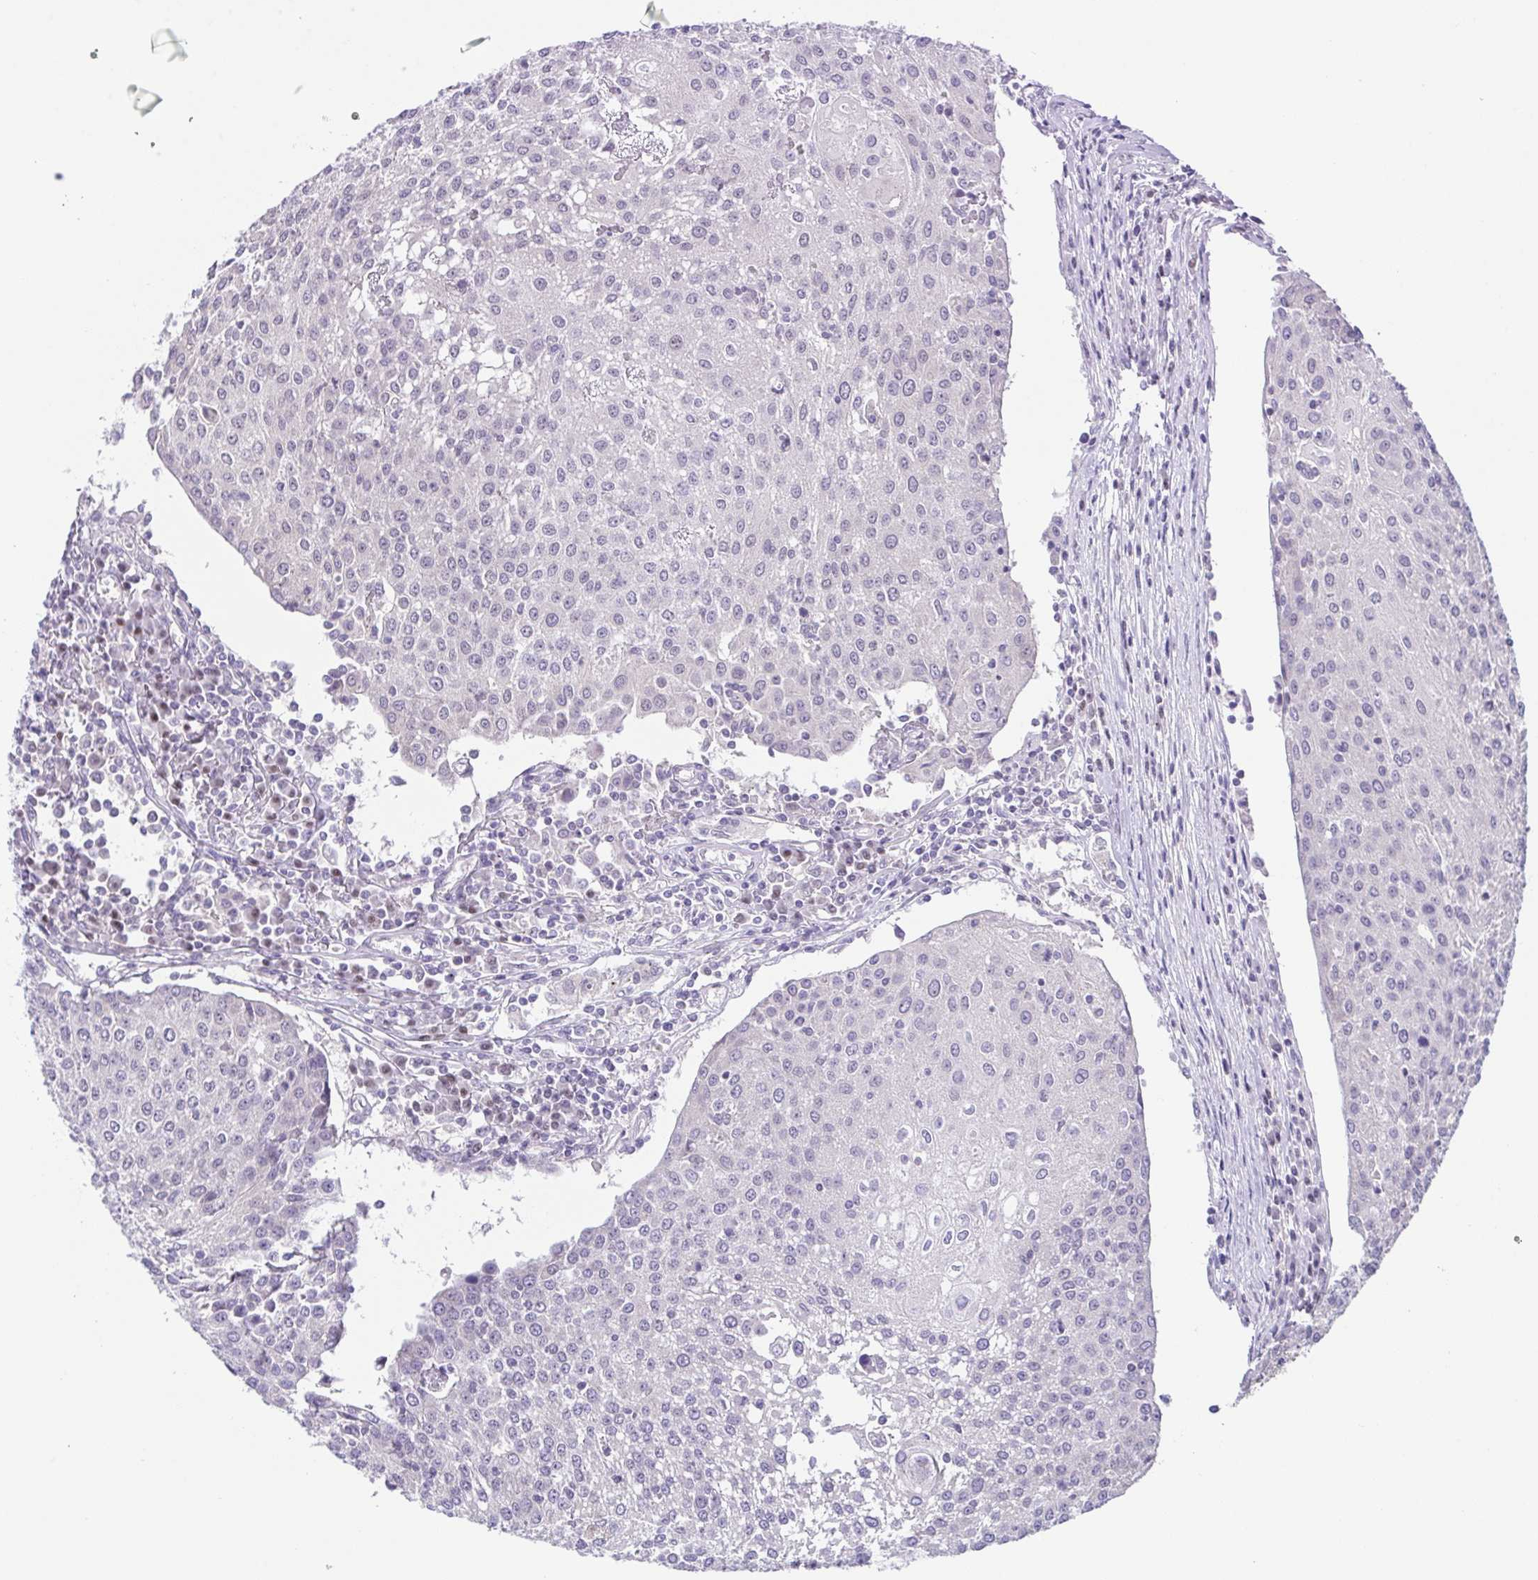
{"staining": {"intensity": "negative", "quantity": "none", "location": "none"}, "tissue": "urothelial cancer", "cell_type": "Tumor cells", "image_type": "cancer", "snomed": [{"axis": "morphology", "description": "Urothelial carcinoma, High grade"}, {"axis": "topography", "description": "Urinary bladder"}], "caption": "Tumor cells show no significant positivity in urothelial carcinoma (high-grade).", "gene": "UBE2Q1", "patient": {"sex": "female", "age": 85}}